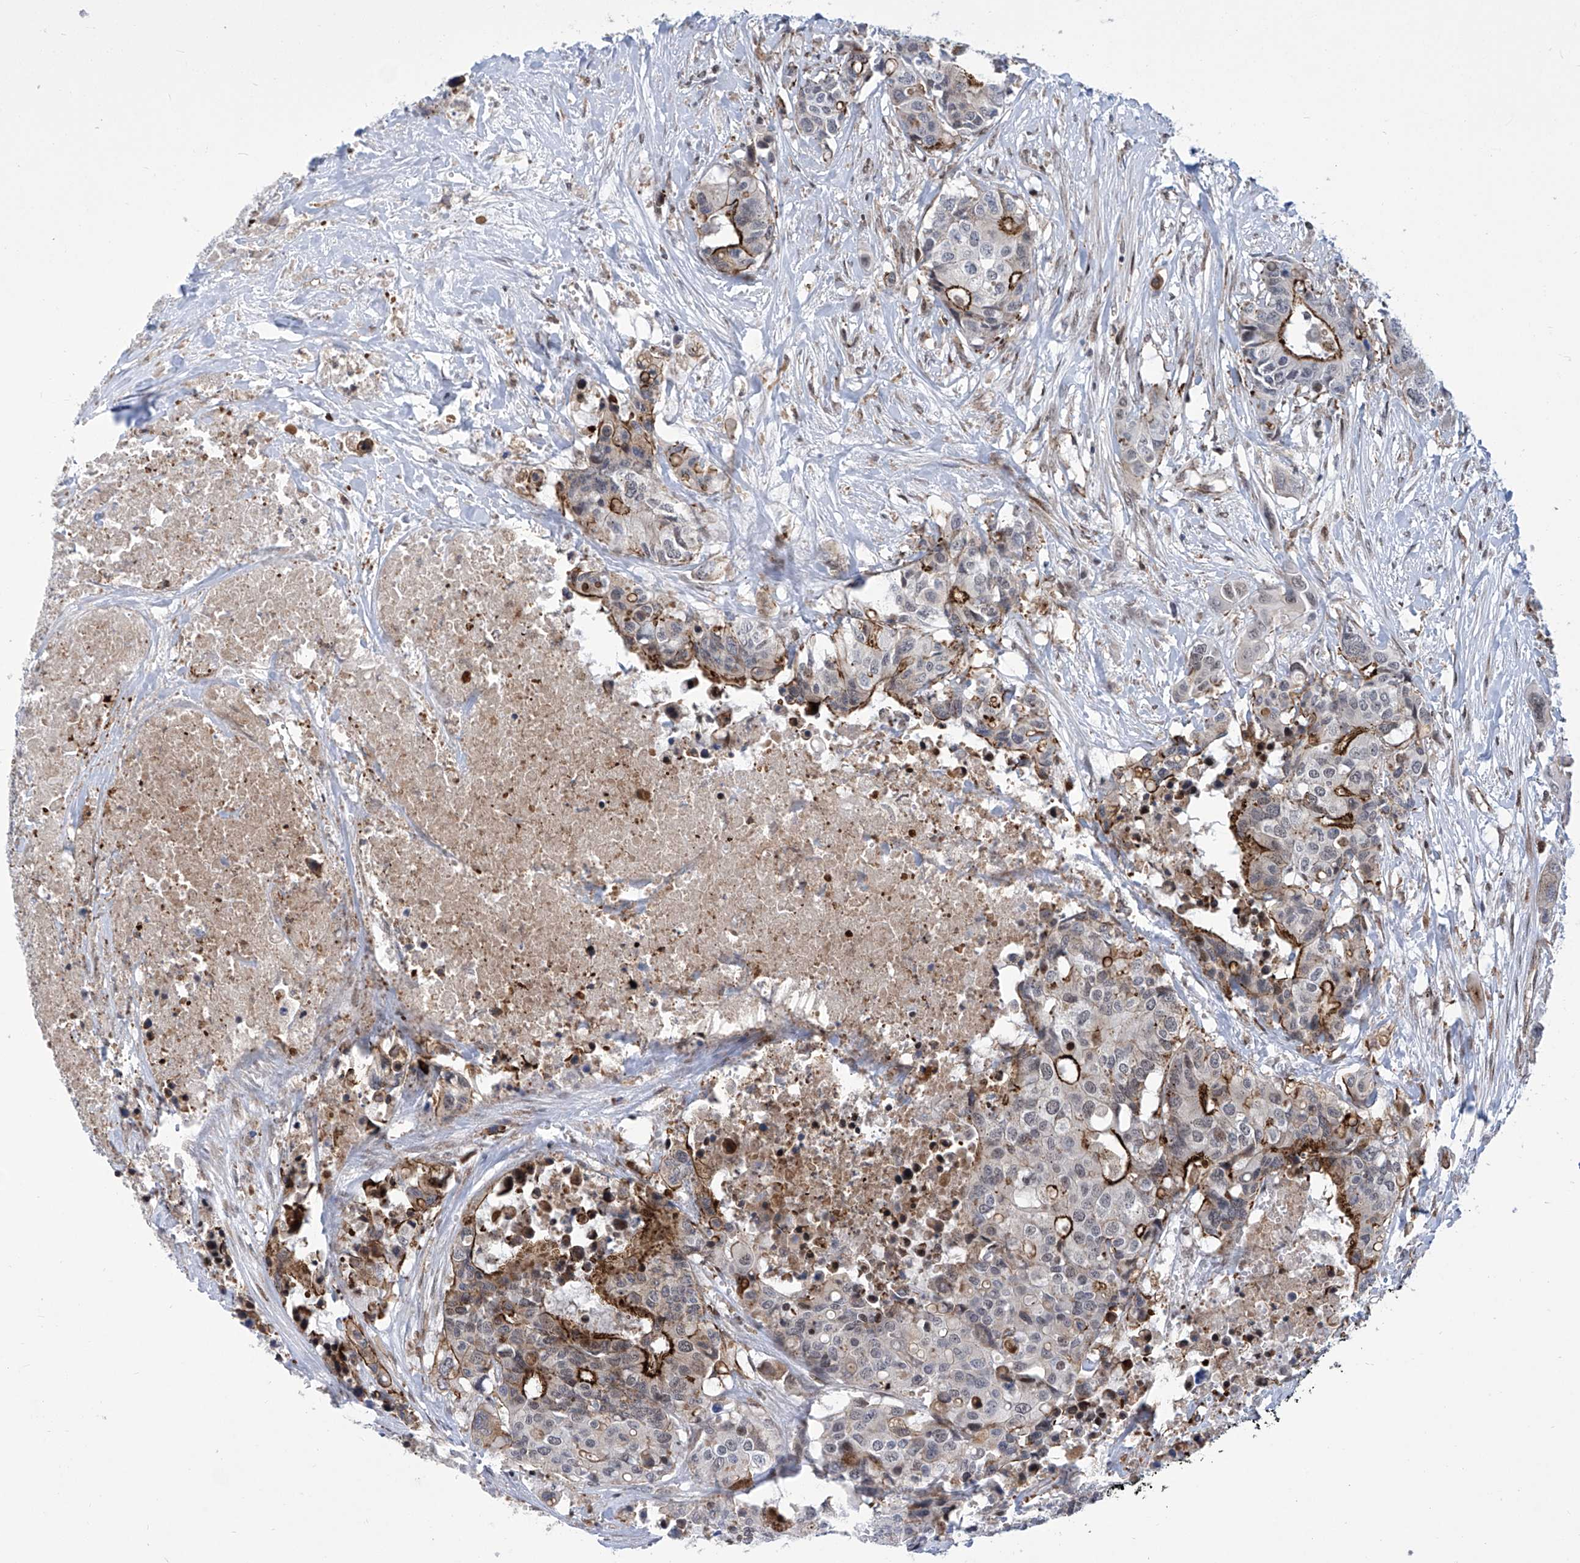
{"staining": {"intensity": "strong", "quantity": "<25%", "location": "cytoplasmic/membranous"}, "tissue": "colorectal cancer", "cell_type": "Tumor cells", "image_type": "cancer", "snomed": [{"axis": "morphology", "description": "Adenocarcinoma, NOS"}, {"axis": "topography", "description": "Colon"}], "caption": "Adenocarcinoma (colorectal) stained with a brown dye reveals strong cytoplasmic/membranous positive positivity in about <25% of tumor cells.", "gene": "CEP290", "patient": {"sex": "male", "age": 77}}